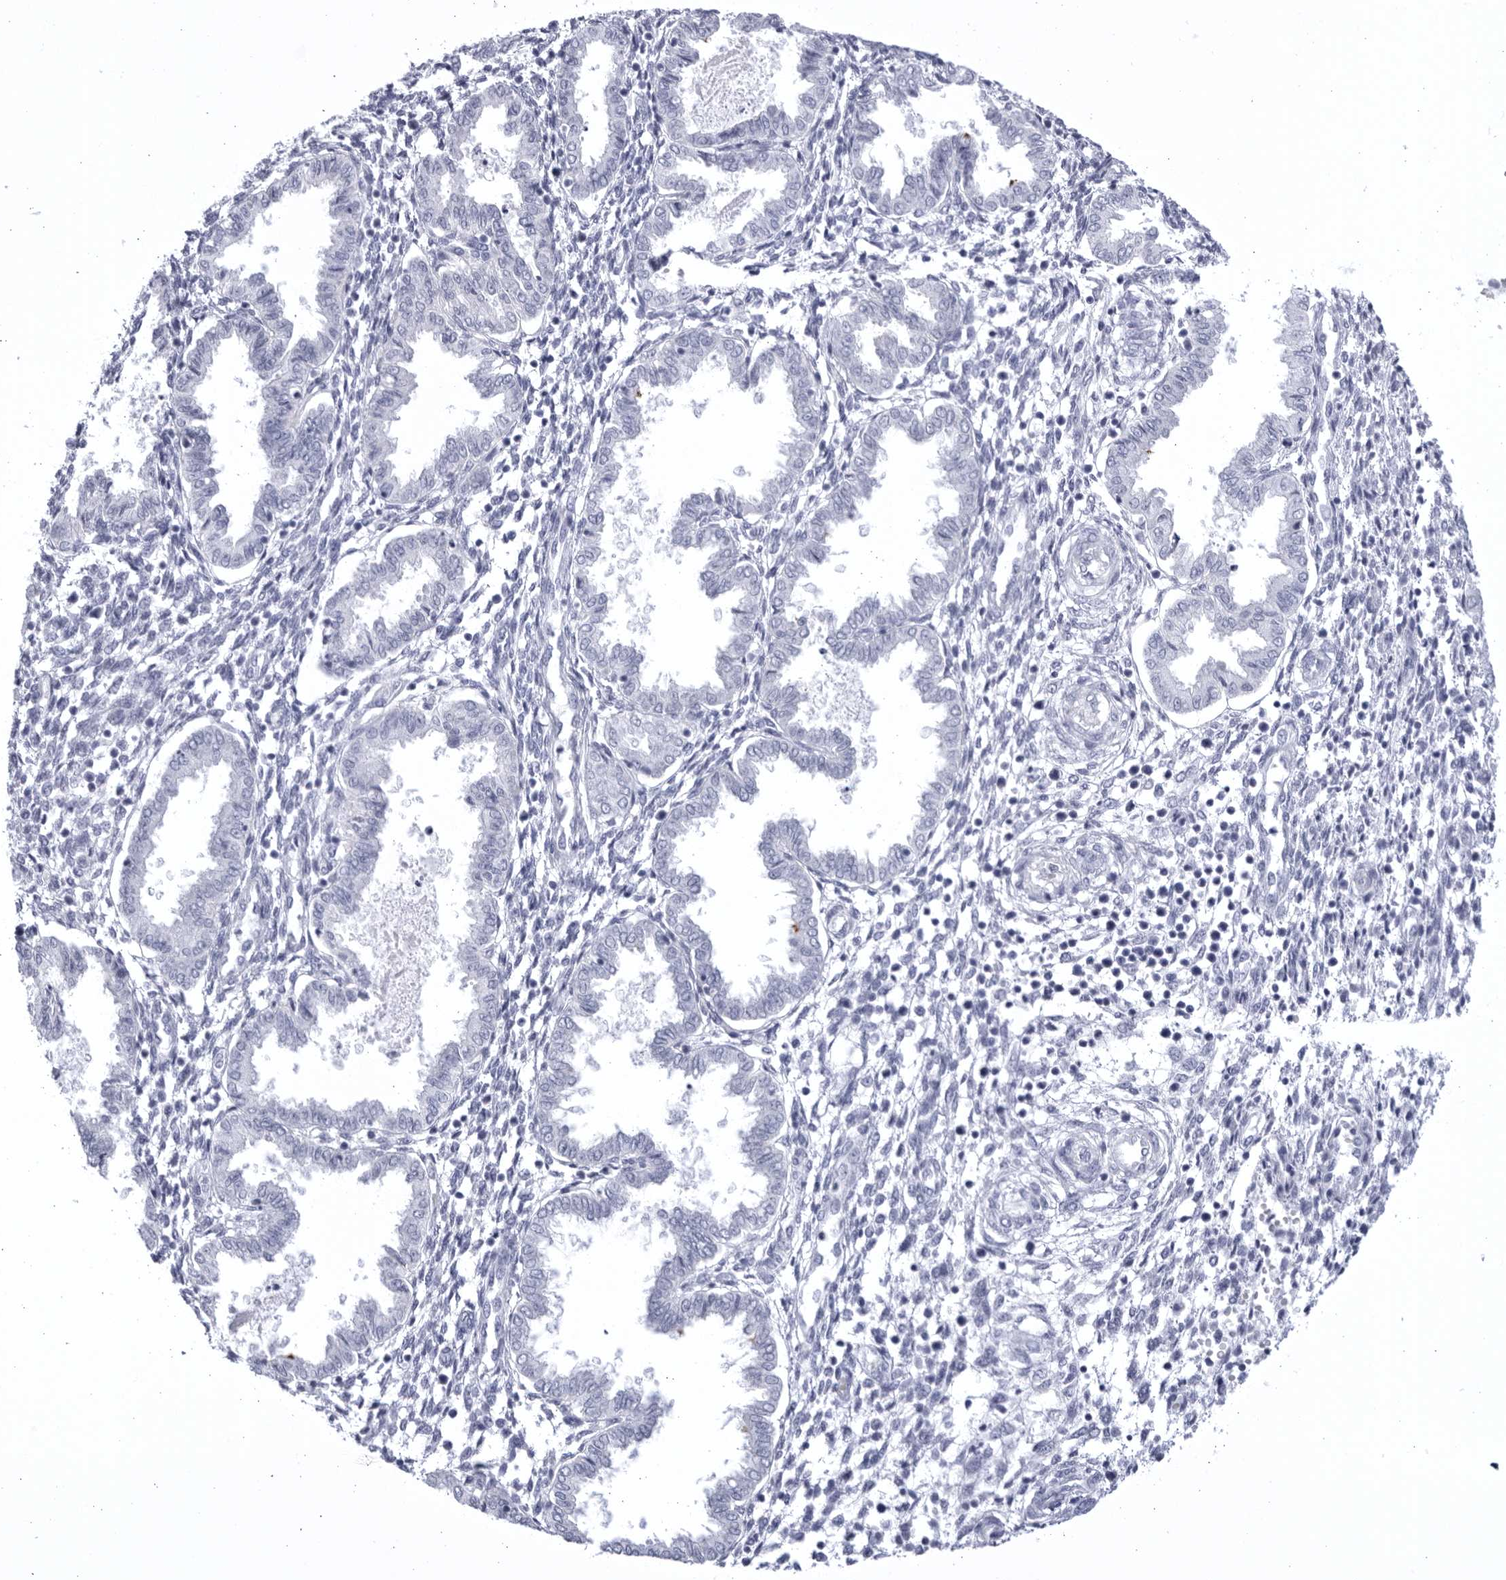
{"staining": {"intensity": "negative", "quantity": "none", "location": "none"}, "tissue": "endometrium", "cell_type": "Cells in endometrial stroma", "image_type": "normal", "snomed": [{"axis": "morphology", "description": "Normal tissue, NOS"}, {"axis": "topography", "description": "Endometrium"}], "caption": "IHC of unremarkable human endometrium demonstrates no staining in cells in endometrial stroma.", "gene": "CCDC181", "patient": {"sex": "female", "age": 33}}